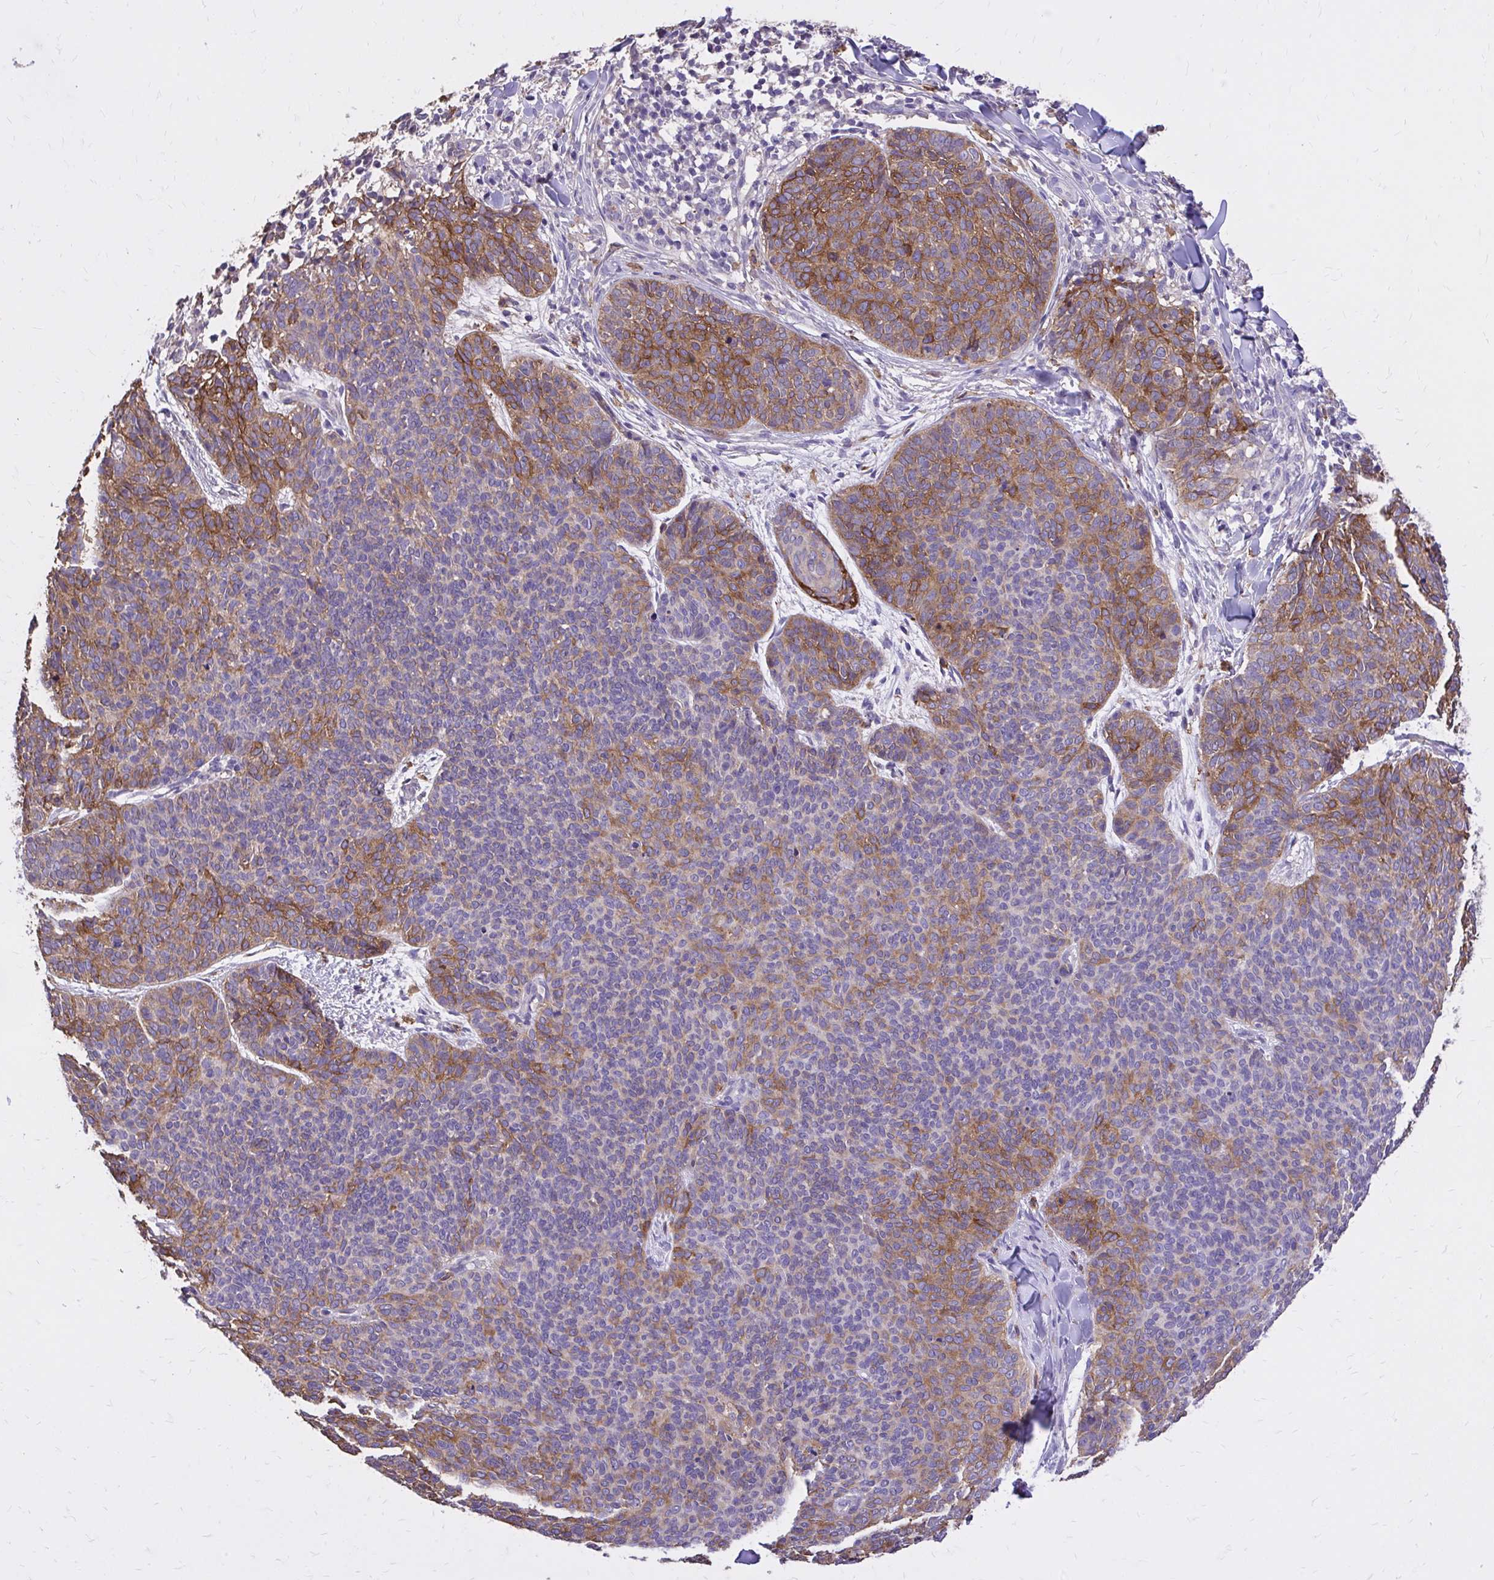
{"staining": {"intensity": "moderate", "quantity": "25%-75%", "location": "cytoplasmic/membranous"}, "tissue": "skin cancer", "cell_type": "Tumor cells", "image_type": "cancer", "snomed": [{"axis": "morphology", "description": "Basal cell carcinoma"}, {"axis": "topography", "description": "Skin"}, {"axis": "topography", "description": "Skin of face"}], "caption": "Immunohistochemistry photomicrograph of skin basal cell carcinoma stained for a protein (brown), which displays medium levels of moderate cytoplasmic/membranous staining in about 25%-75% of tumor cells.", "gene": "EPB41L1", "patient": {"sex": "male", "age": 56}}